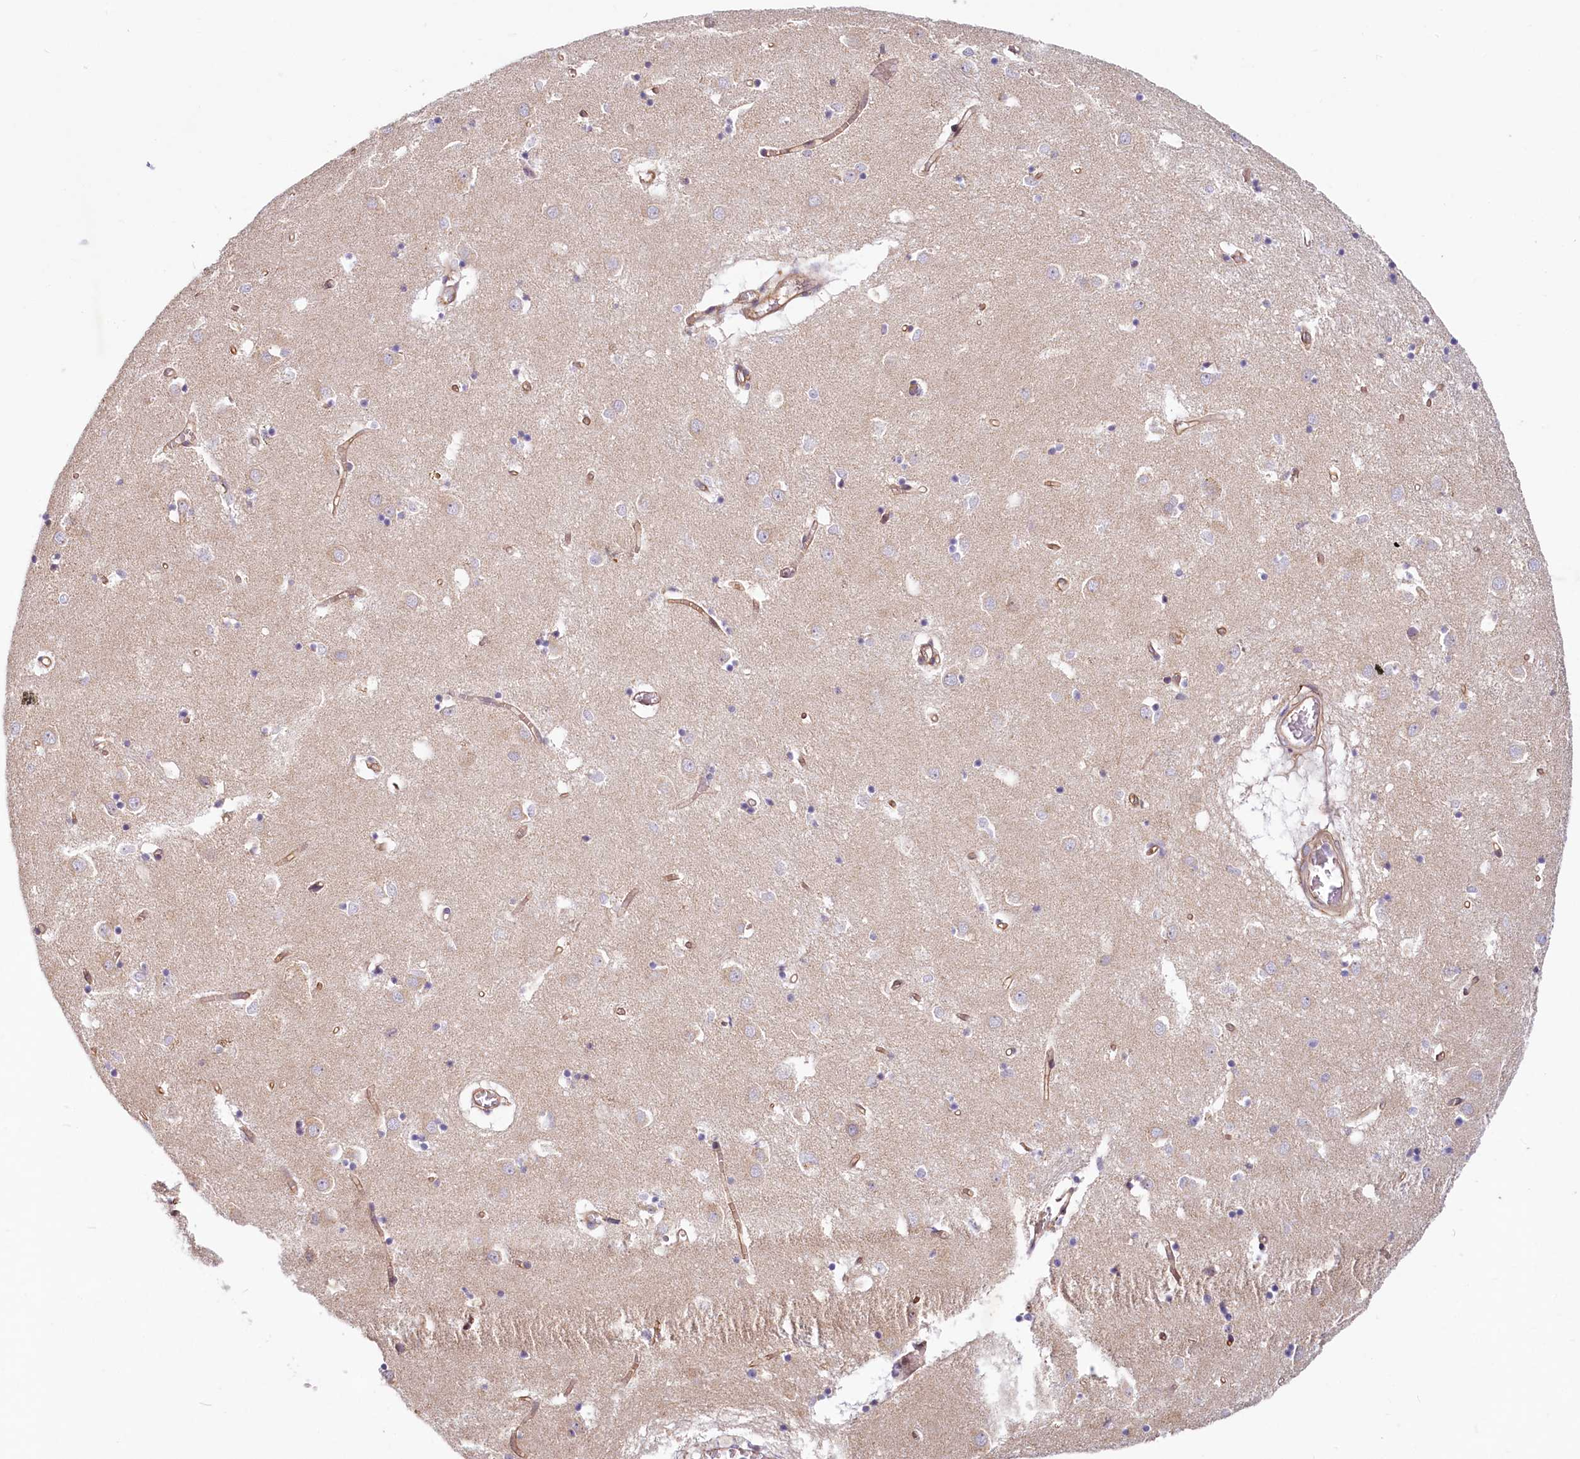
{"staining": {"intensity": "negative", "quantity": "none", "location": "none"}, "tissue": "caudate", "cell_type": "Glial cells", "image_type": "normal", "snomed": [{"axis": "morphology", "description": "Normal tissue, NOS"}, {"axis": "topography", "description": "Lateral ventricle wall"}], "caption": "Protein analysis of benign caudate shows no significant staining in glial cells.", "gene": "LMOD3", "patient": {"sex": "male", "age": 70}}